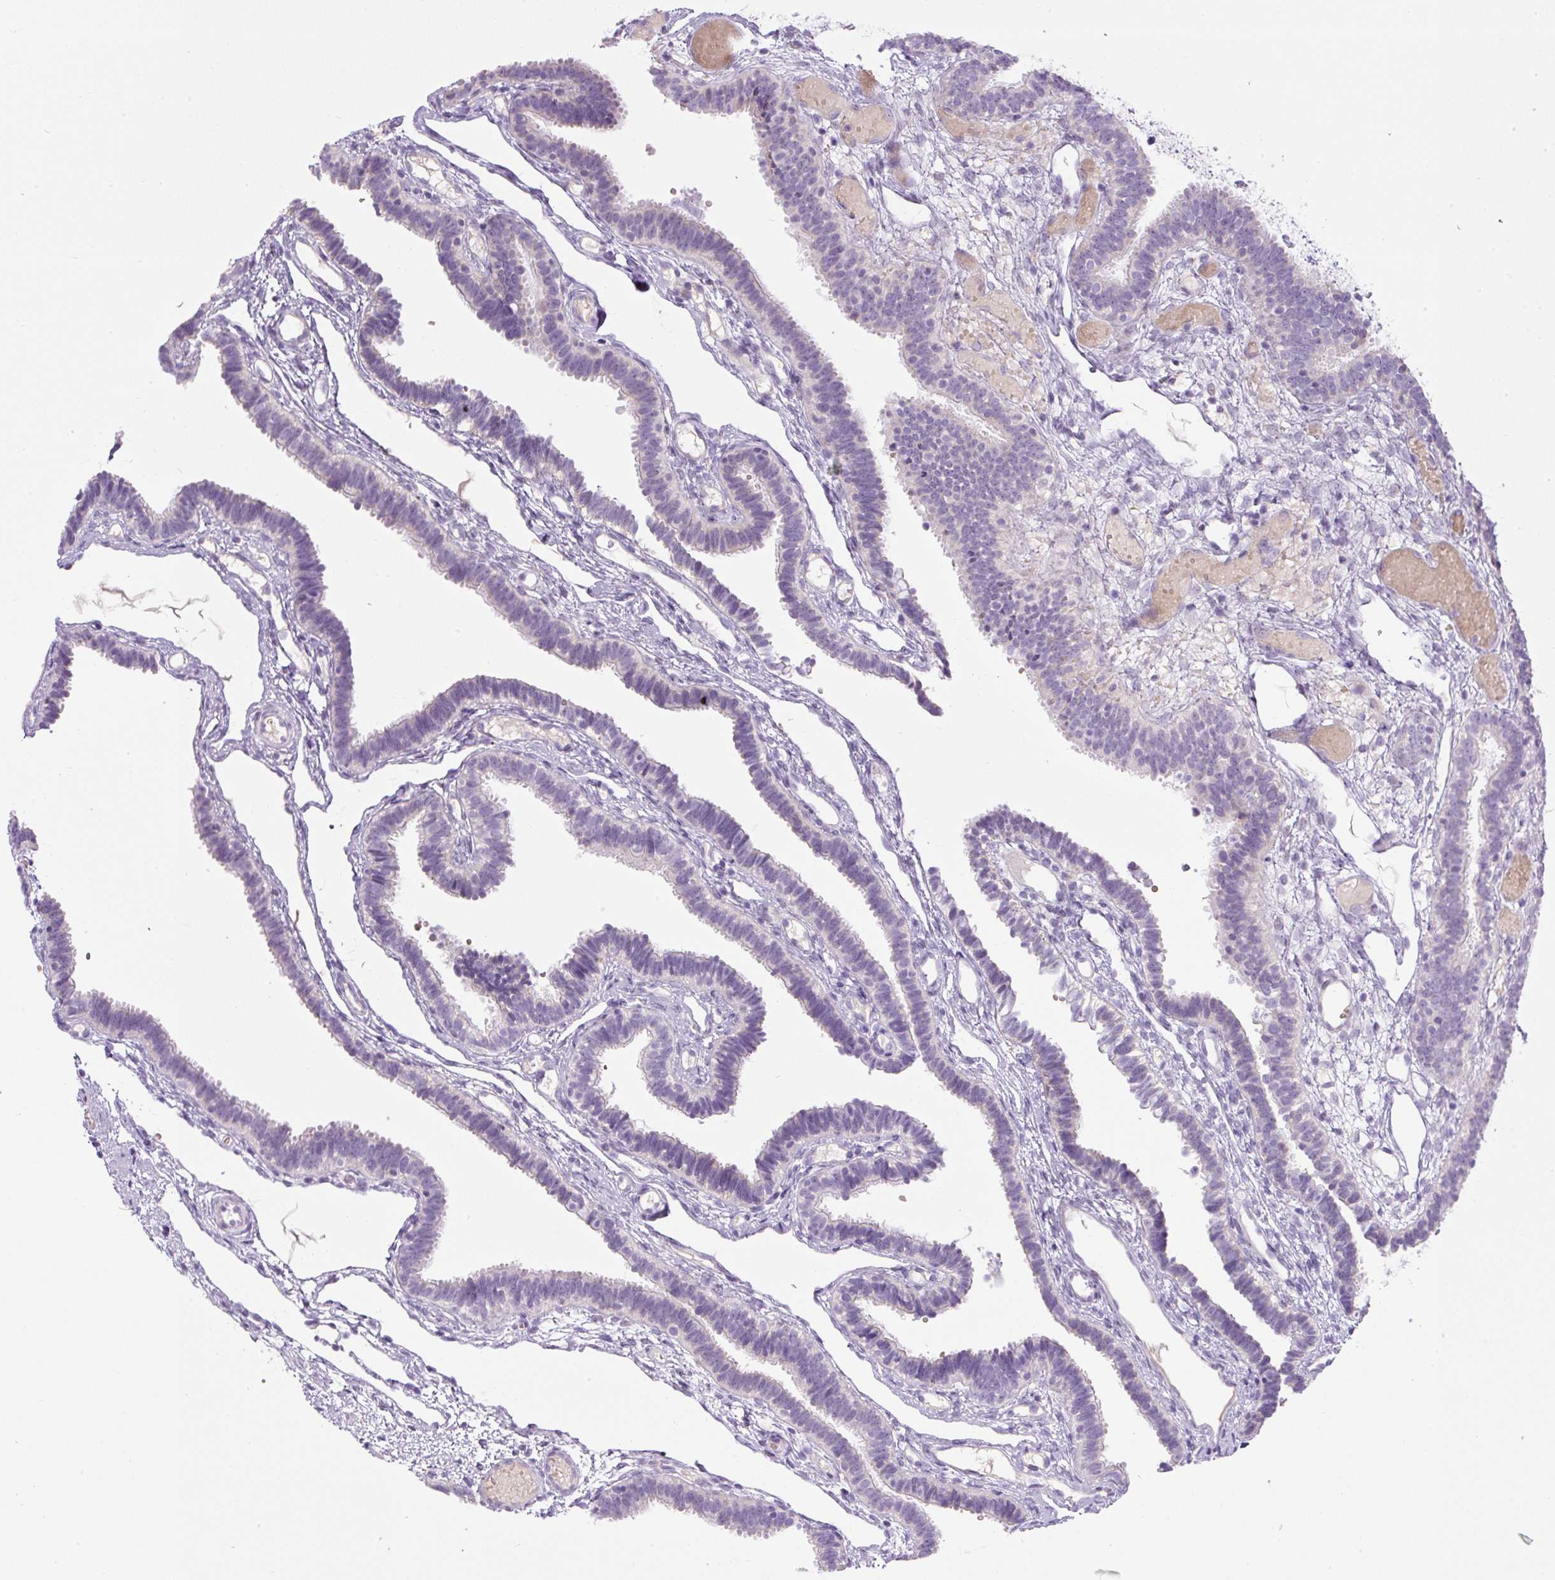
{"staining": {"intensity": "negative", "quantity": "none", "location": "none"}, "tissue": "fallopian tube", "cell_type": "Glandular cells", "image_type": "normal", "snomed": [{"axis": "morphology", "description": "Normal tissue, NOS"}, {"axis": "topography", "description": "Fallopian tube"}], "caption": "Protein analysis of unremarkable fallopian tube shows no significant positivity in glandular cells.", "gene": "FGFBP3", "patient": {"sex": "female", "age": 37}}